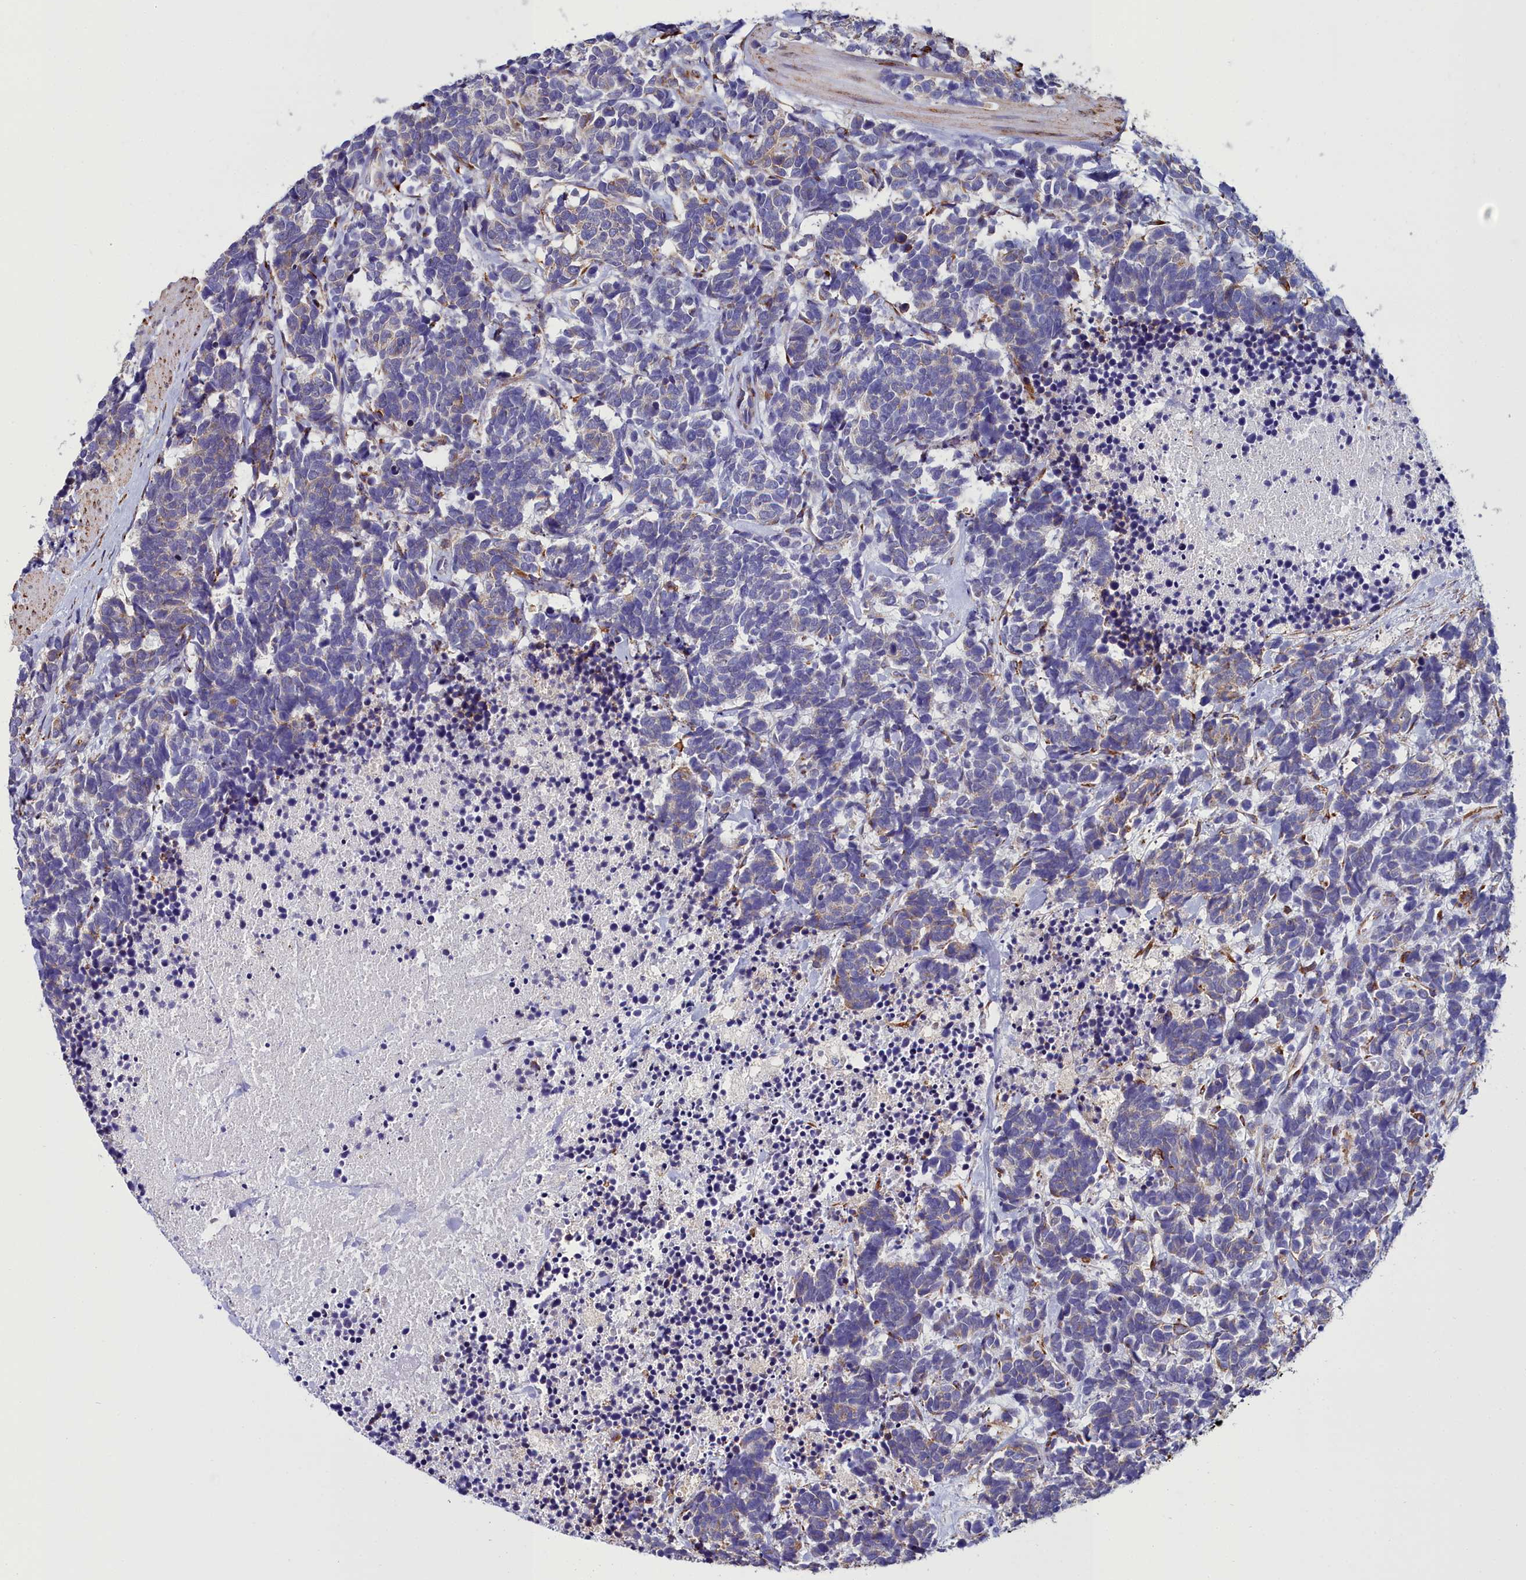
{"staining": {"intensity": "weak", "quantity": "<25%", "location": "cytoplasmic/membranous"}, "tissue": "carcinoid", "cell_type": "Tumor cells", "image_type": "cancer", "snomed": [{"axis": "morphology", "description": "Carcinoma, NOS"}, {"axis": "morphology", "description": "Carcinoid, malignant, NOS"}, {"axis": "topography", "description": "Prostate"}], "caption": "Immunohistochemistry of carcinoid exhibits no positivity in tumor cells.", "gene": "TXNDC5", "patient": {"sex": "male", "age": 57}}